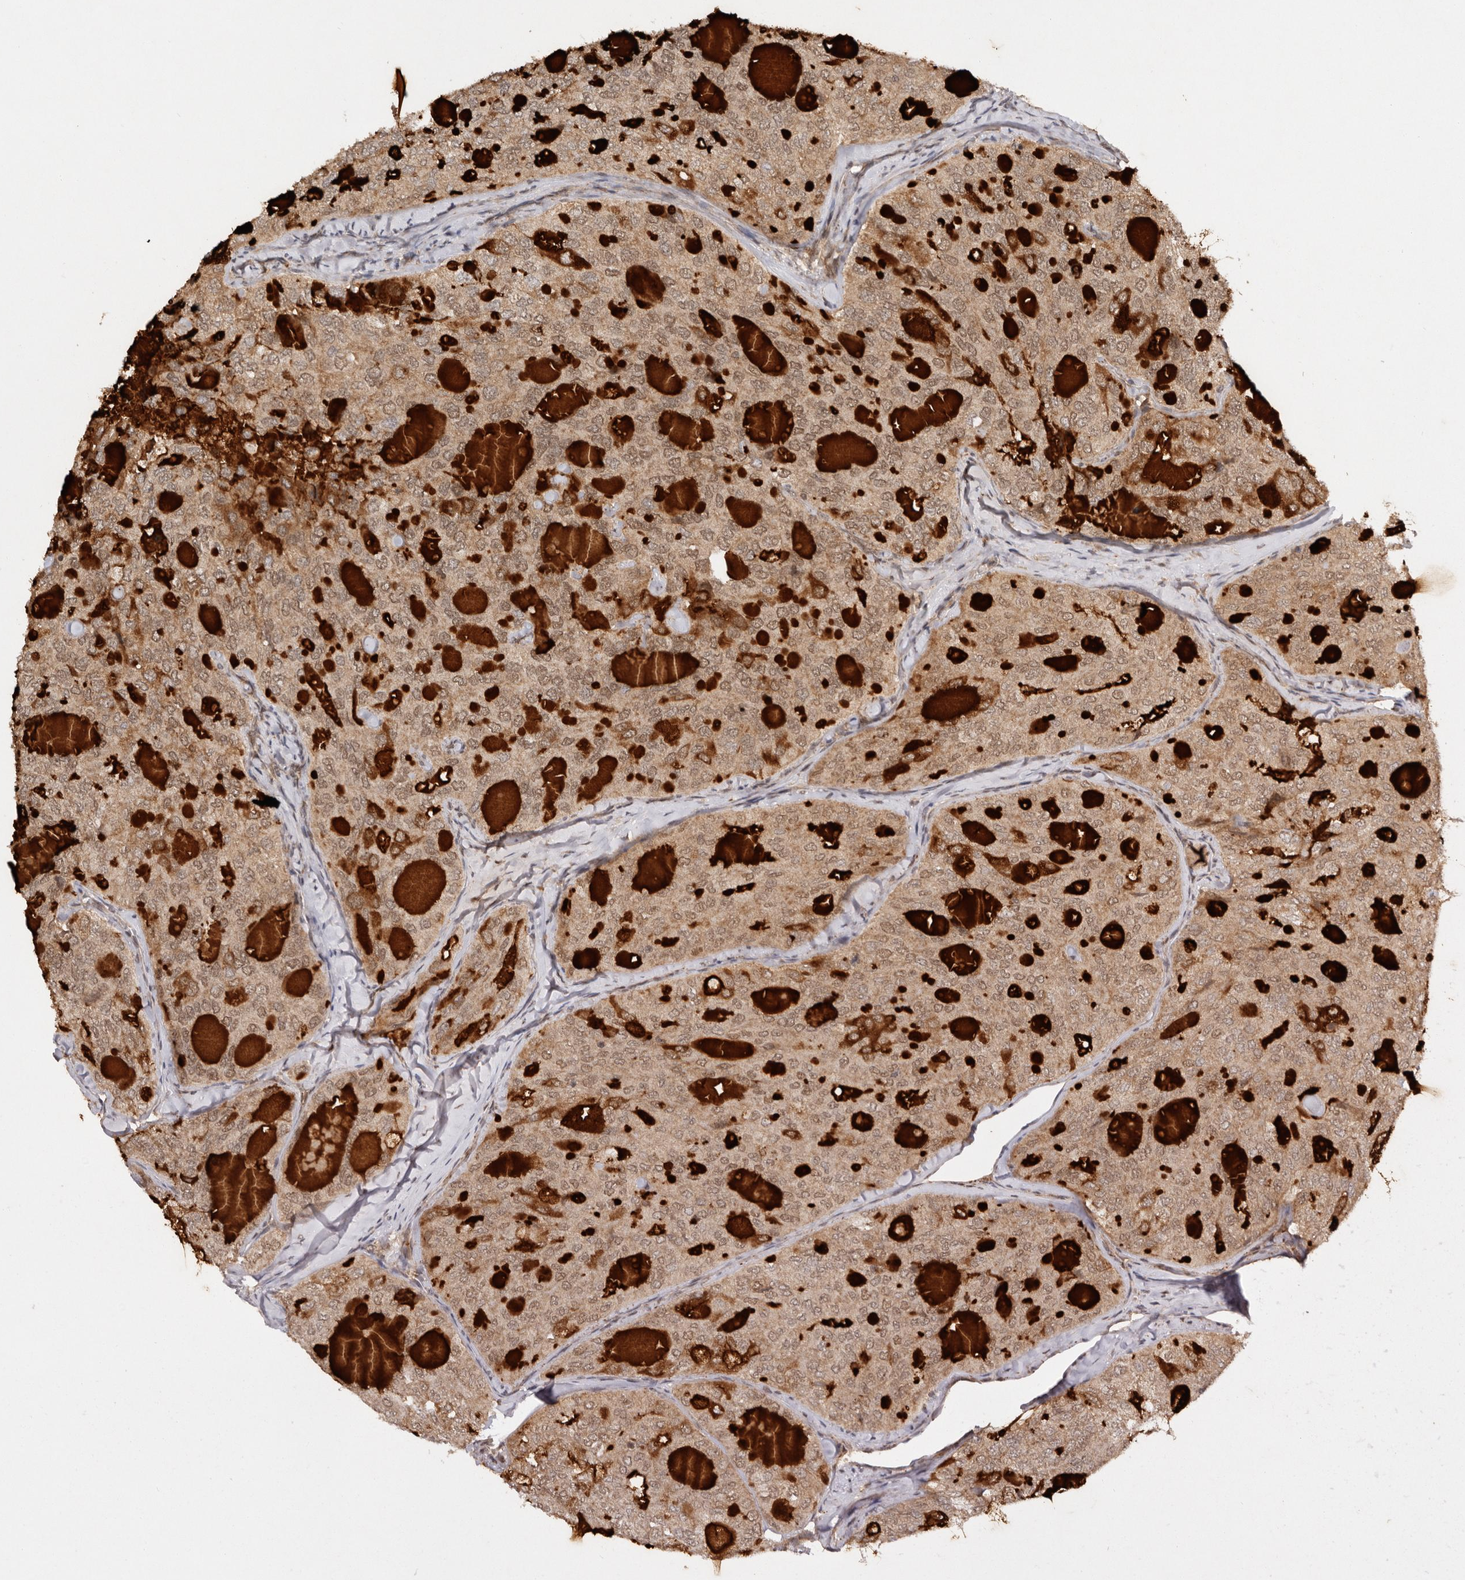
{"staining": {"intensity": "weak", "quantity": ">75%", "location": "cytoplasmic/membranous,nuclear"}, "tissue": "thyroid cancer", "cell_type": "Tumor cells", "image_type": "cancer", "snomed": [{"axis": "morphology", "description": "Follicular adenoma carcinoma, NOS"}, {"axis": "topography", "description": "Thyroid gland"}], "caption": "A photomicrograph showing weak cytoplasmic/membranous and nuclear expression in approximately >75% of tumor cells in follicular adenoma carcinoma (thyroid), as visualized by brown immunohistochemical staining.", "gene": "TARS2", "patient": {"sex": "male", "age": 75}}